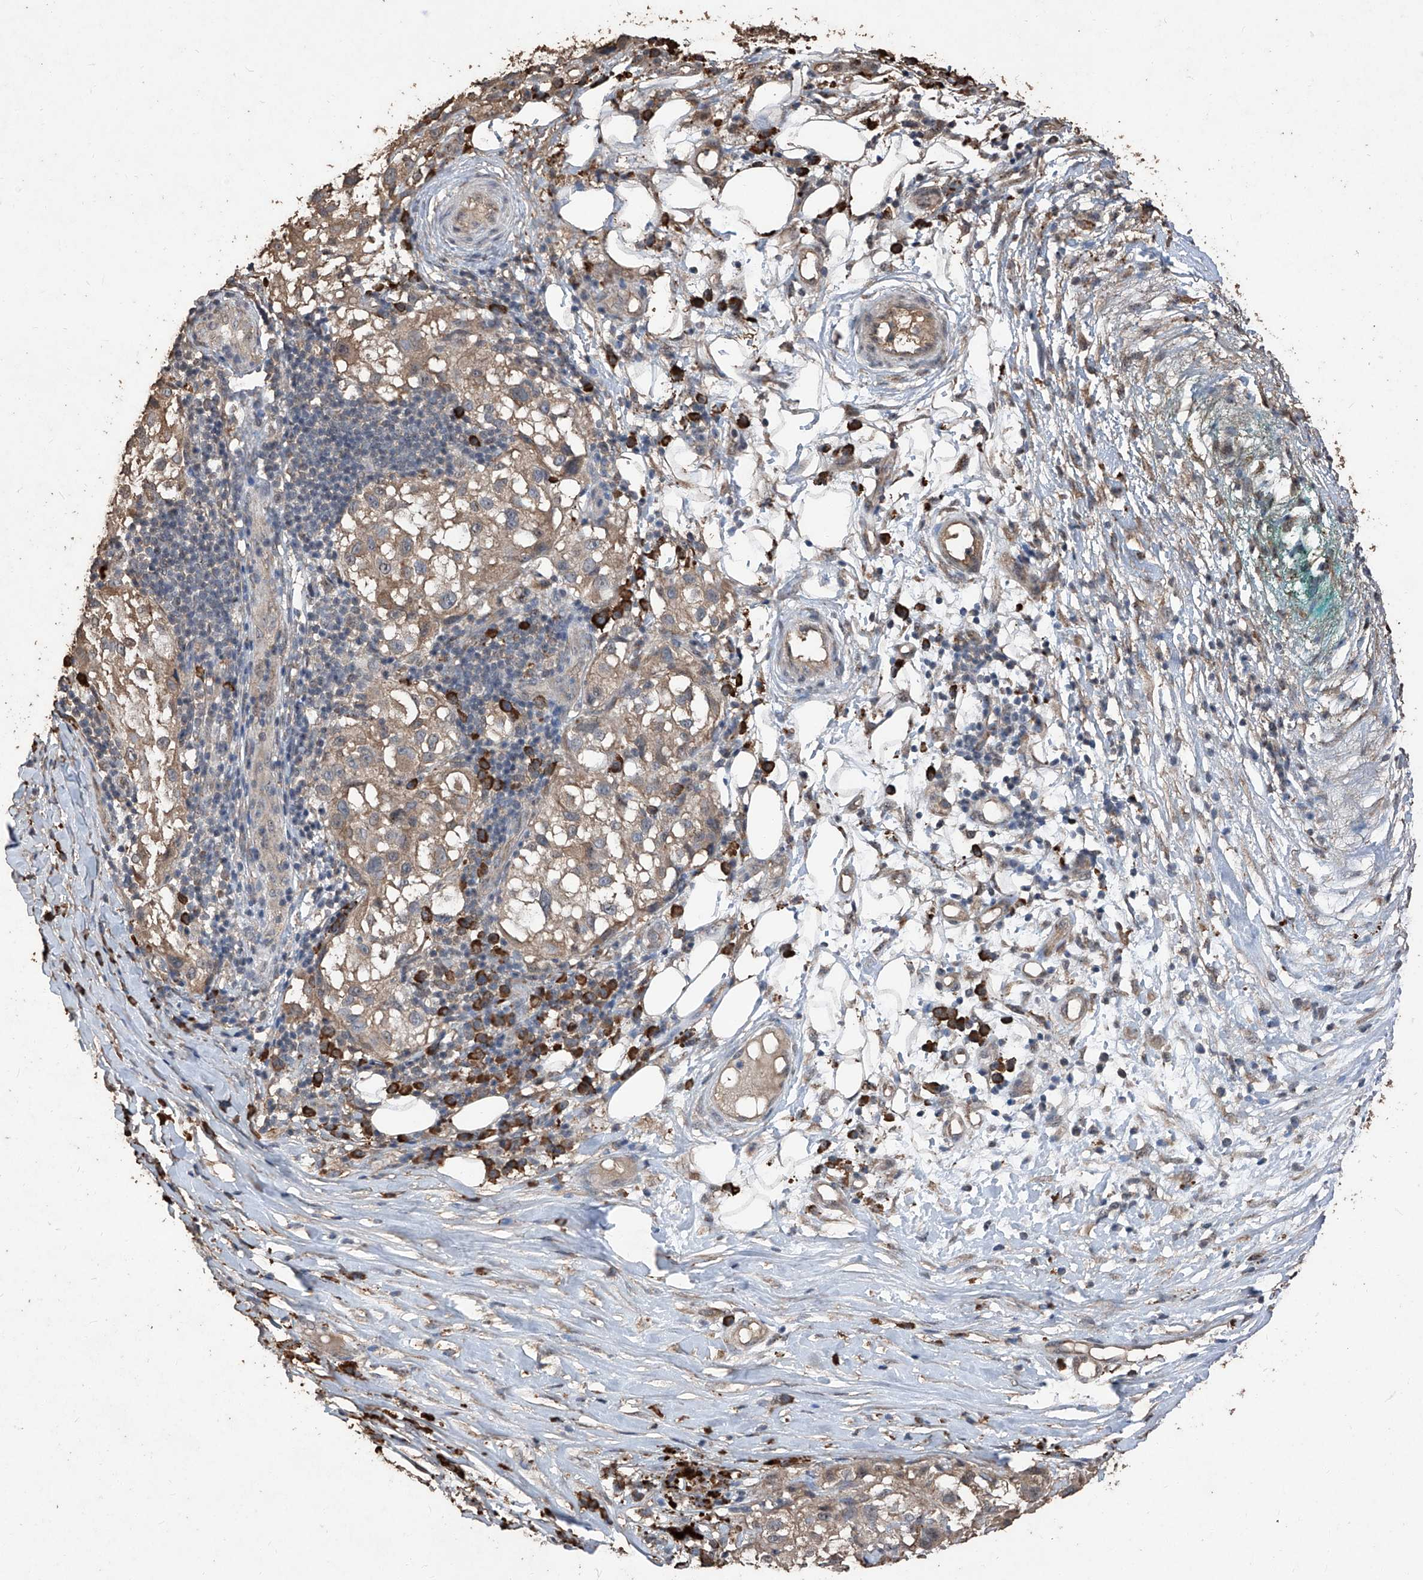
{"staining": {"intensity": "weak", "quantity": "25%-75%", "location": "cytoplasmic/membranous"}, "tissue": "melanoma", "cell_type": "Tumor cells", "image_type": "cancer", "snomed": [{"axis": "morphology", "description": "Necrosis, NOS"}, {"axis": "morphology", "description": "Malignant melanoma, NOS"}, {"axis": "topography", "description": "Skin"}], "caption": "Immunohistochemical staining of human melanoma demonstrates low levels of weak cytoplasmic/membranous expression in about 25%-75% of tumor cells. (DAB (3,3'-diaminobenzidine) = brown stain, brightfield microscopy at high magnification).", "gene": "EML1", "patient": {"sex": "female", "age": 87}}